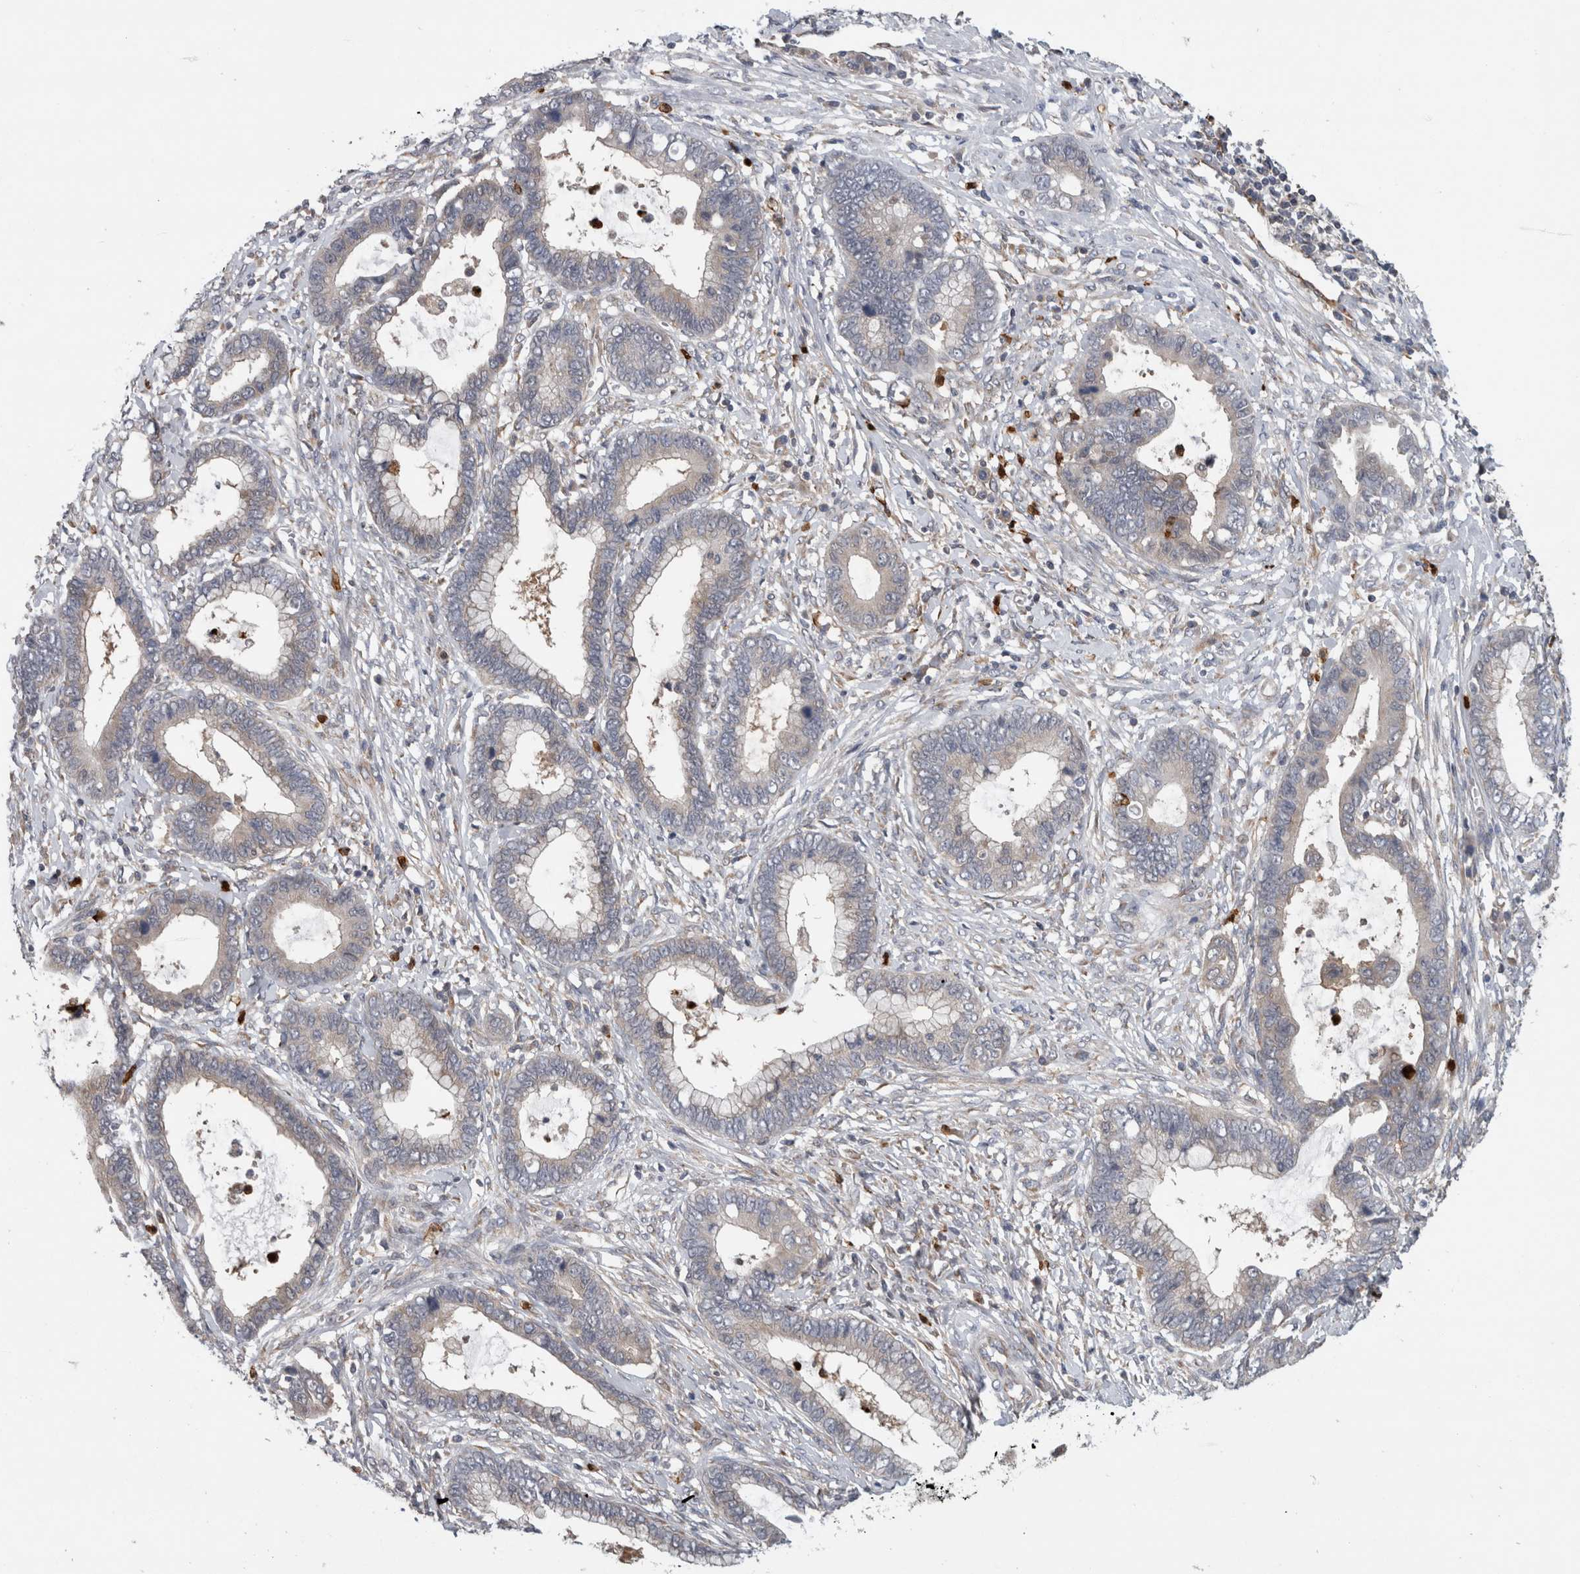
{"staining": {"intensity": "negative", "quantity": "none", "location": "none"}, "tissue": "cervical cancer", "cell_type": "Tumor cells", "image_type": "cancer", "snomed": [{"axis": "morphology", "description": "Adenocarcinoma, NOS"}, {"axis": "topography", "description": "Cervix"}], "caption": "Image shows no significant protein staining in tumor cells of cervical cancer.", "gene": "PDCD2", "patient": {"sex": "female", "age": 44}}